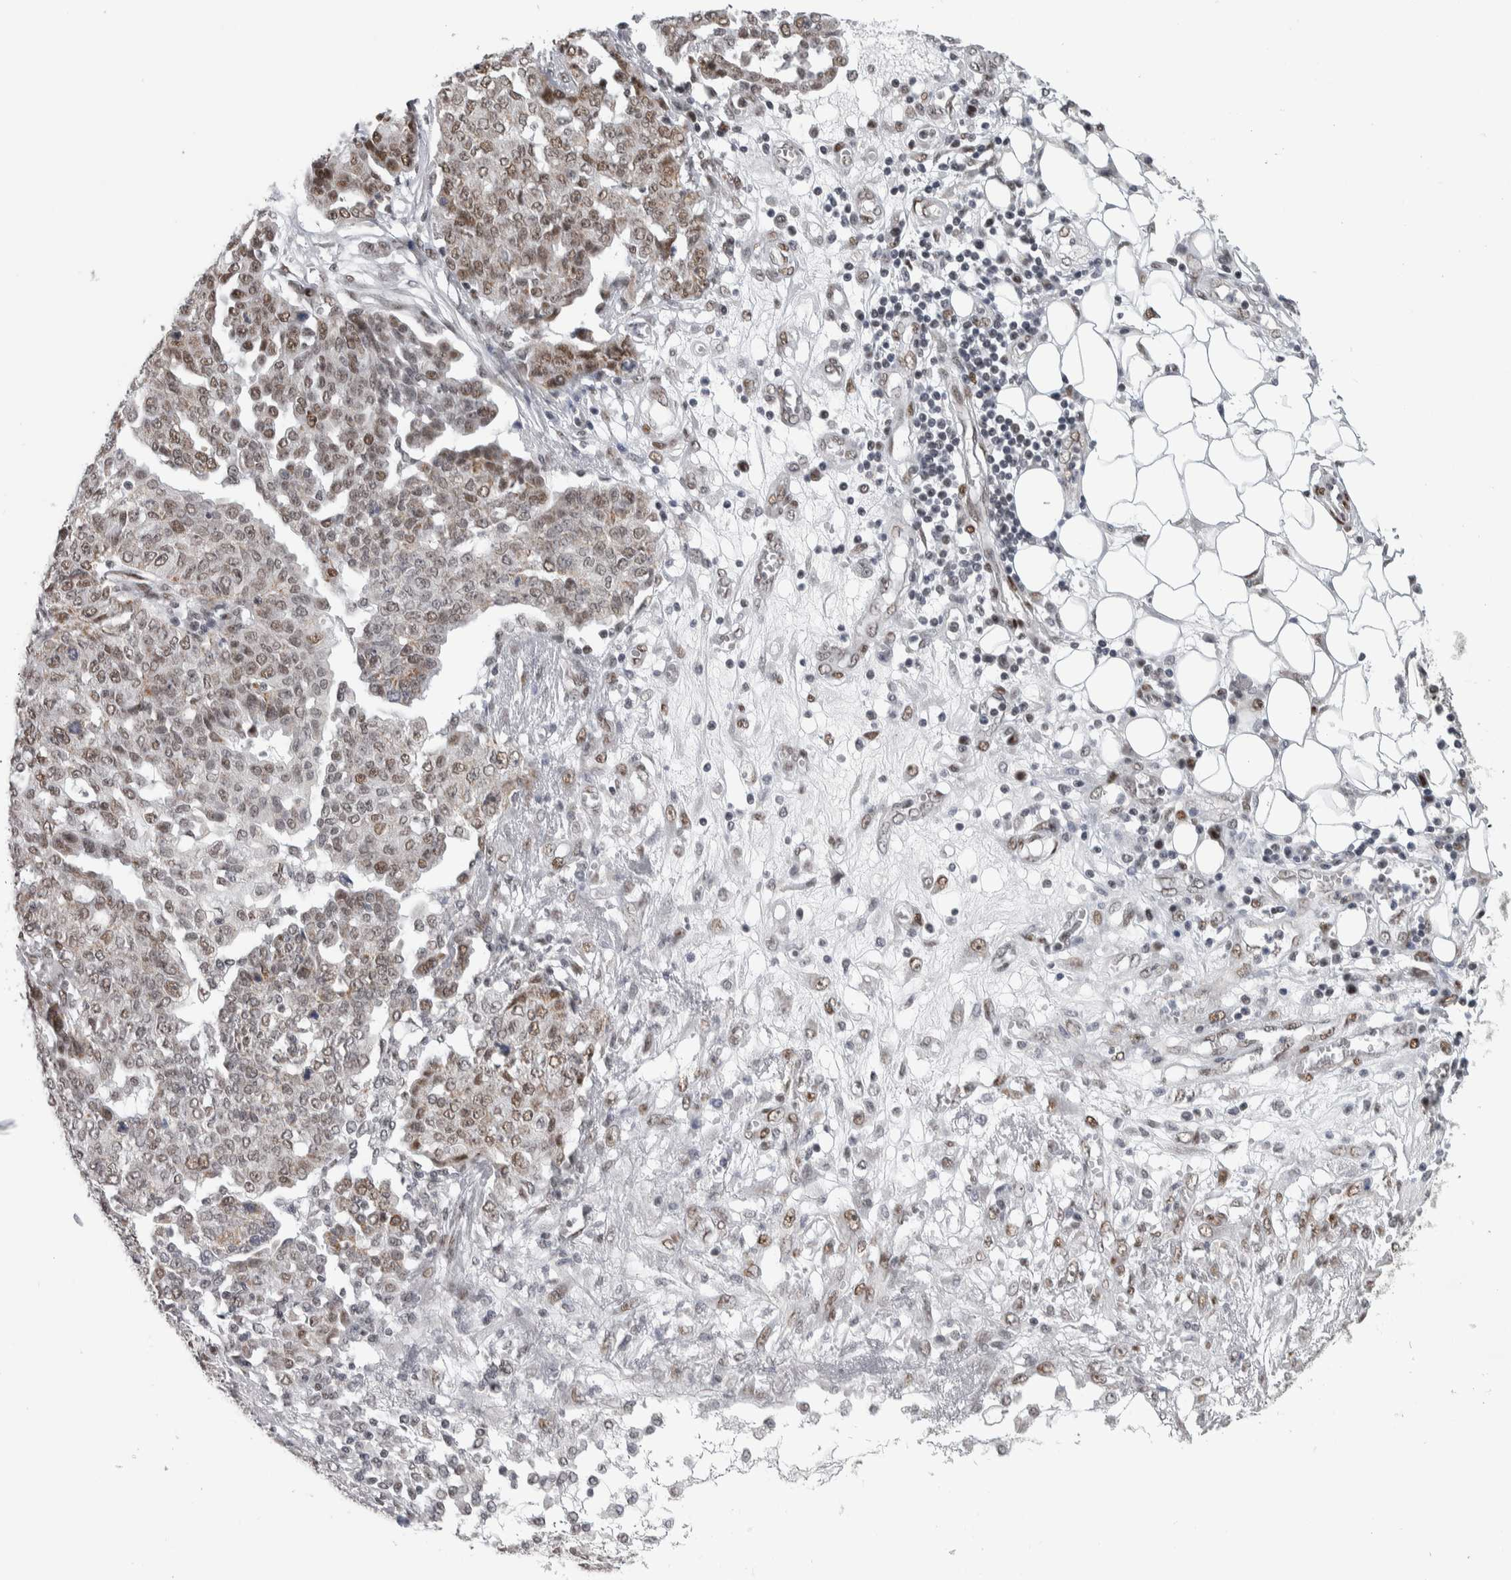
{"staining": {"intensity": "moderate", "quantity": ">75%", "location": "cytoplasmic/membranous,nuclear"}, "tissue": "ovarian cancer", "cell_type": "Tumor cells", "image_type": "cancer", "snomed": [{"axis": "morphology", "description": "Cystadenocarcinoma, serous, NOS"}, {"axis": "topography", "description": "Soft tissue"}, {"axis": "topography", "description": "Ovary"}], "caption": "Protein expression by immunohistochemistry shows moderate cytoplasmic/membranous and nuclear positivity in approximately >75% of tumor cells in ovarian serous cystadenocarcinoma.", "gene": "HEXIM2", "patient": {"sex": "female", "age": 57}}